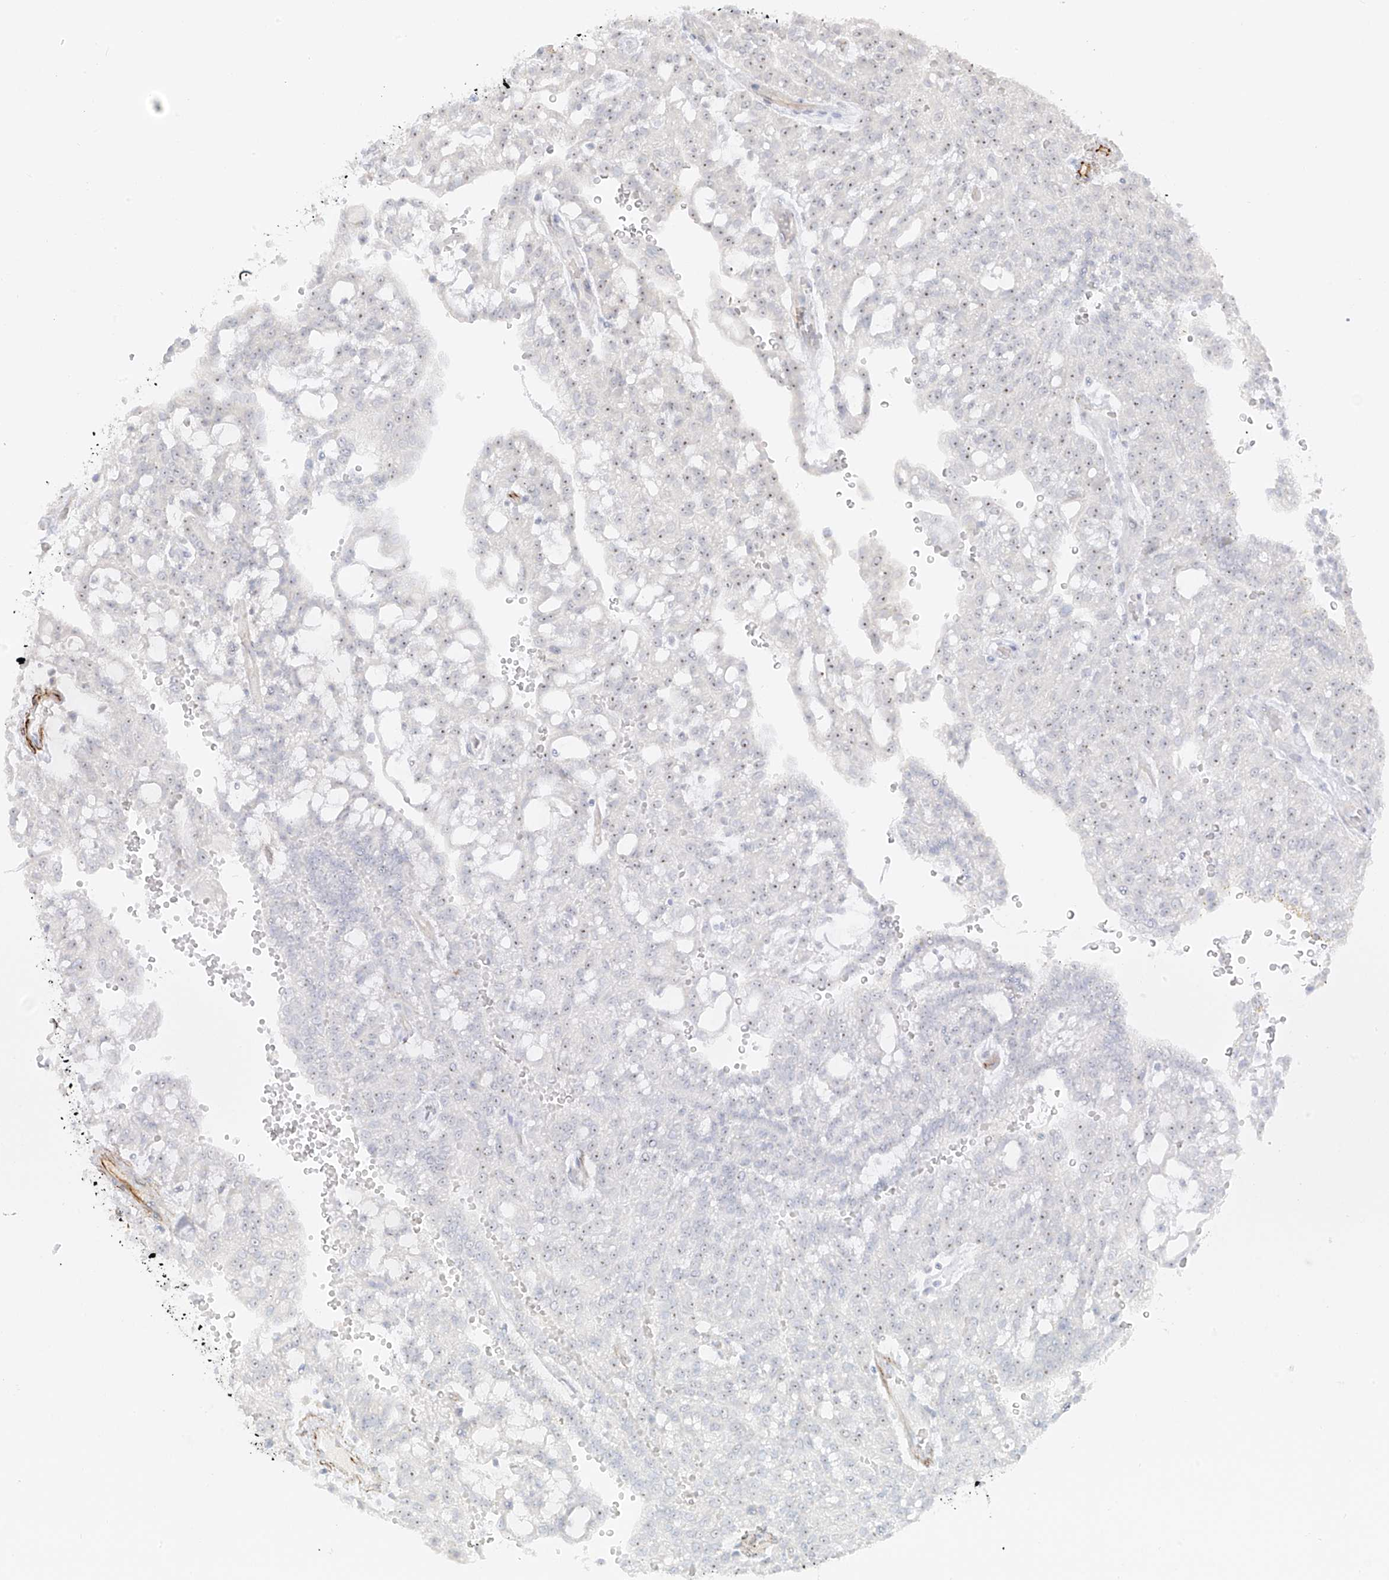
{"staining": {"intensity": "negative", "quantity": "none", "location": "none"}, "tissue": "renal cancer", "cell_type": "Tumor cells", "image_type": "cancer", "snomed": [{"axis": "morphology", "description": "Adenocarcinoma, NOS"}, {"axis": "topography", "description": "Kidney"}], "caption": "Tumor cells are negative for brown protein staining in renal cancer.", "gene": "C11orf87", "patient": {"sex": "male", "age": 63}}